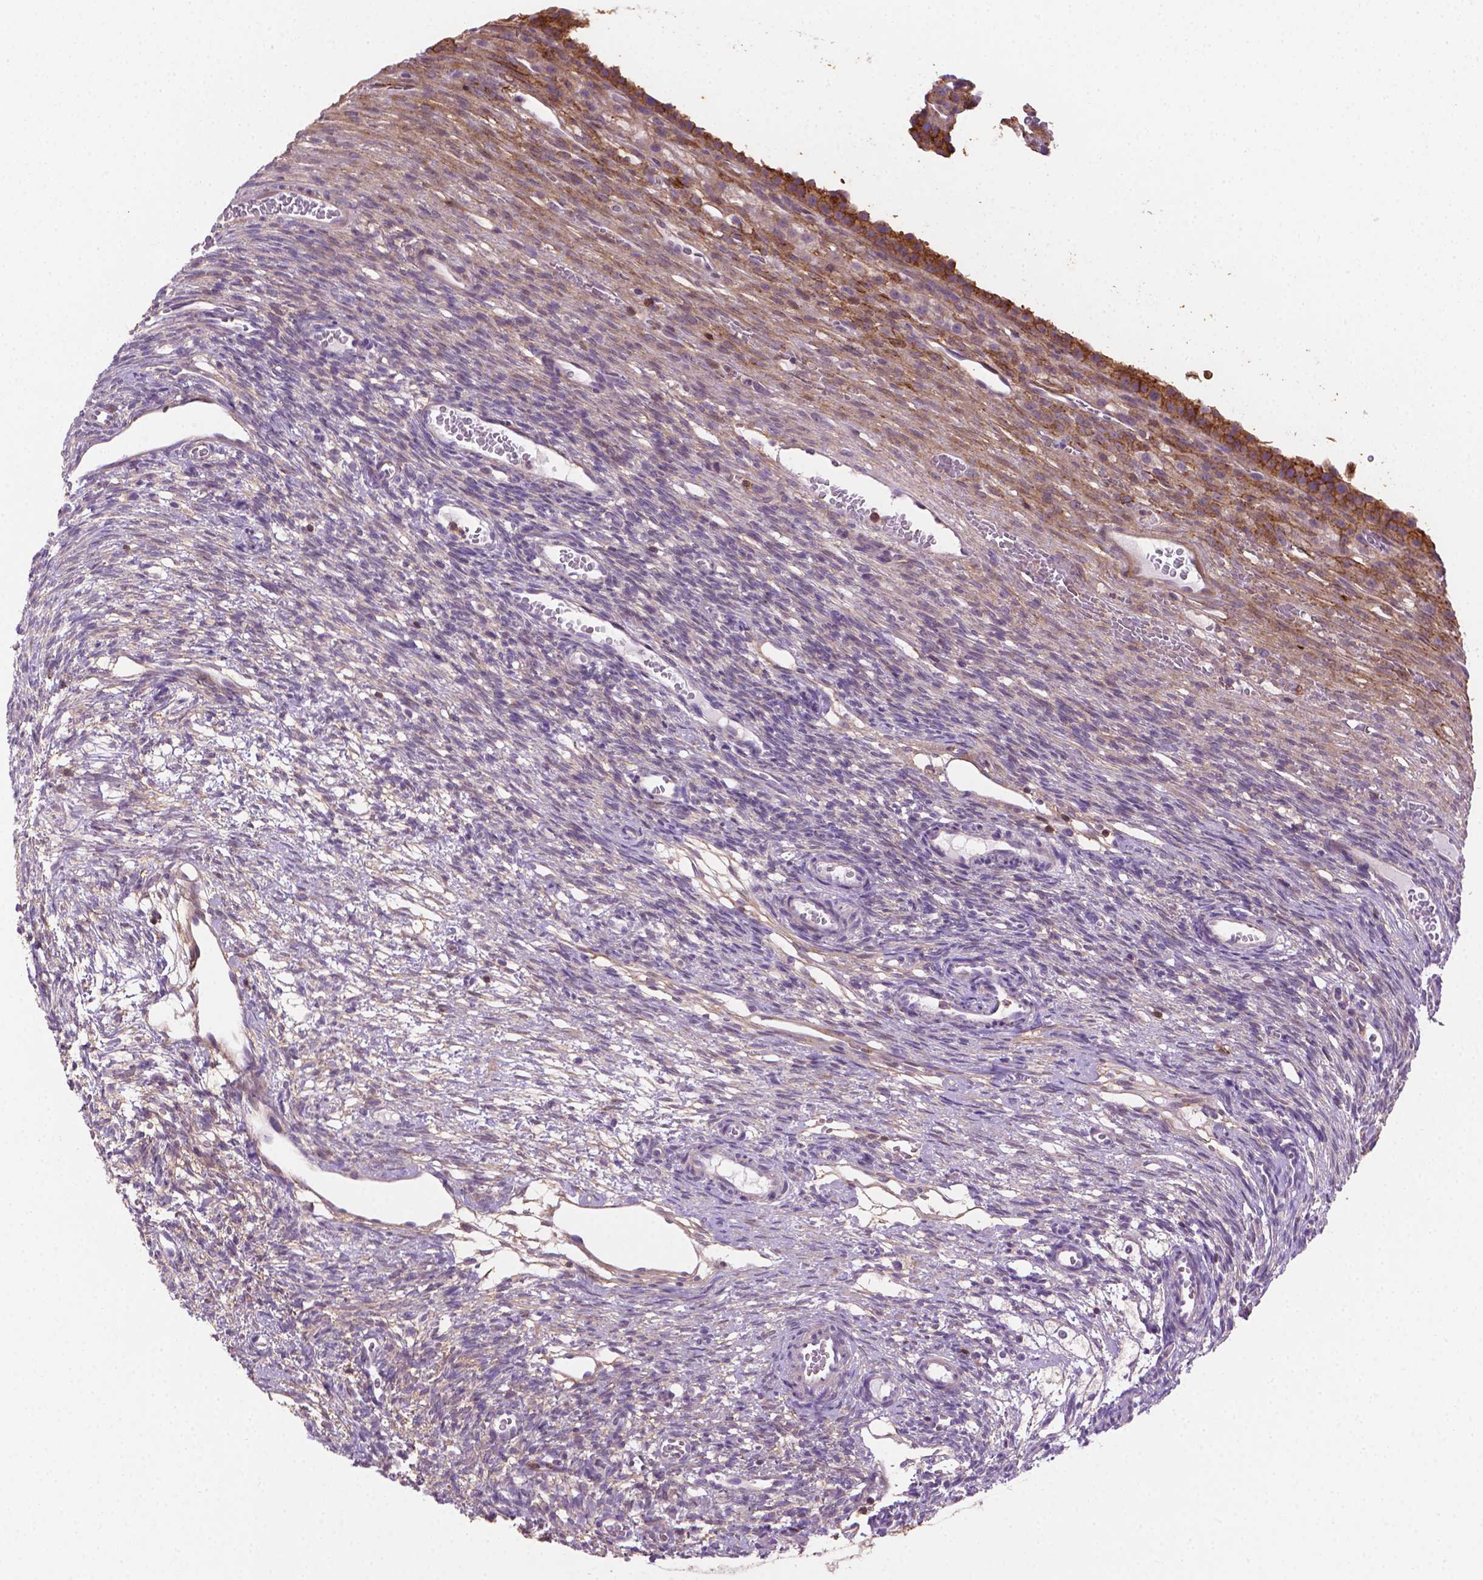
{"staining": {"intensity": "moderate", "quantity": ">75%", "location": "cytoplasmic/membranous"}, "tissue": "ovary", "cell_type": "Follicle cells", "image_type": "normal", "snomed": [{"axis": "morphology", "description": "Normal tissue, NOS"}, {"axis": "topography", "description": "Ovary"}], "caption": "Follicle cells exhibit moderate cytoplasmic/membranous staining in approximately >75% of cells in unremarkable ovary. The protein is stained brown, and the nuclei are stained in blue (DAB (3,3'-diaminobenzidine) IHC with brightfield microscopy, high magnification).", "gene": "ACAD10", "patient": {"sex": "female", "age": 34}}